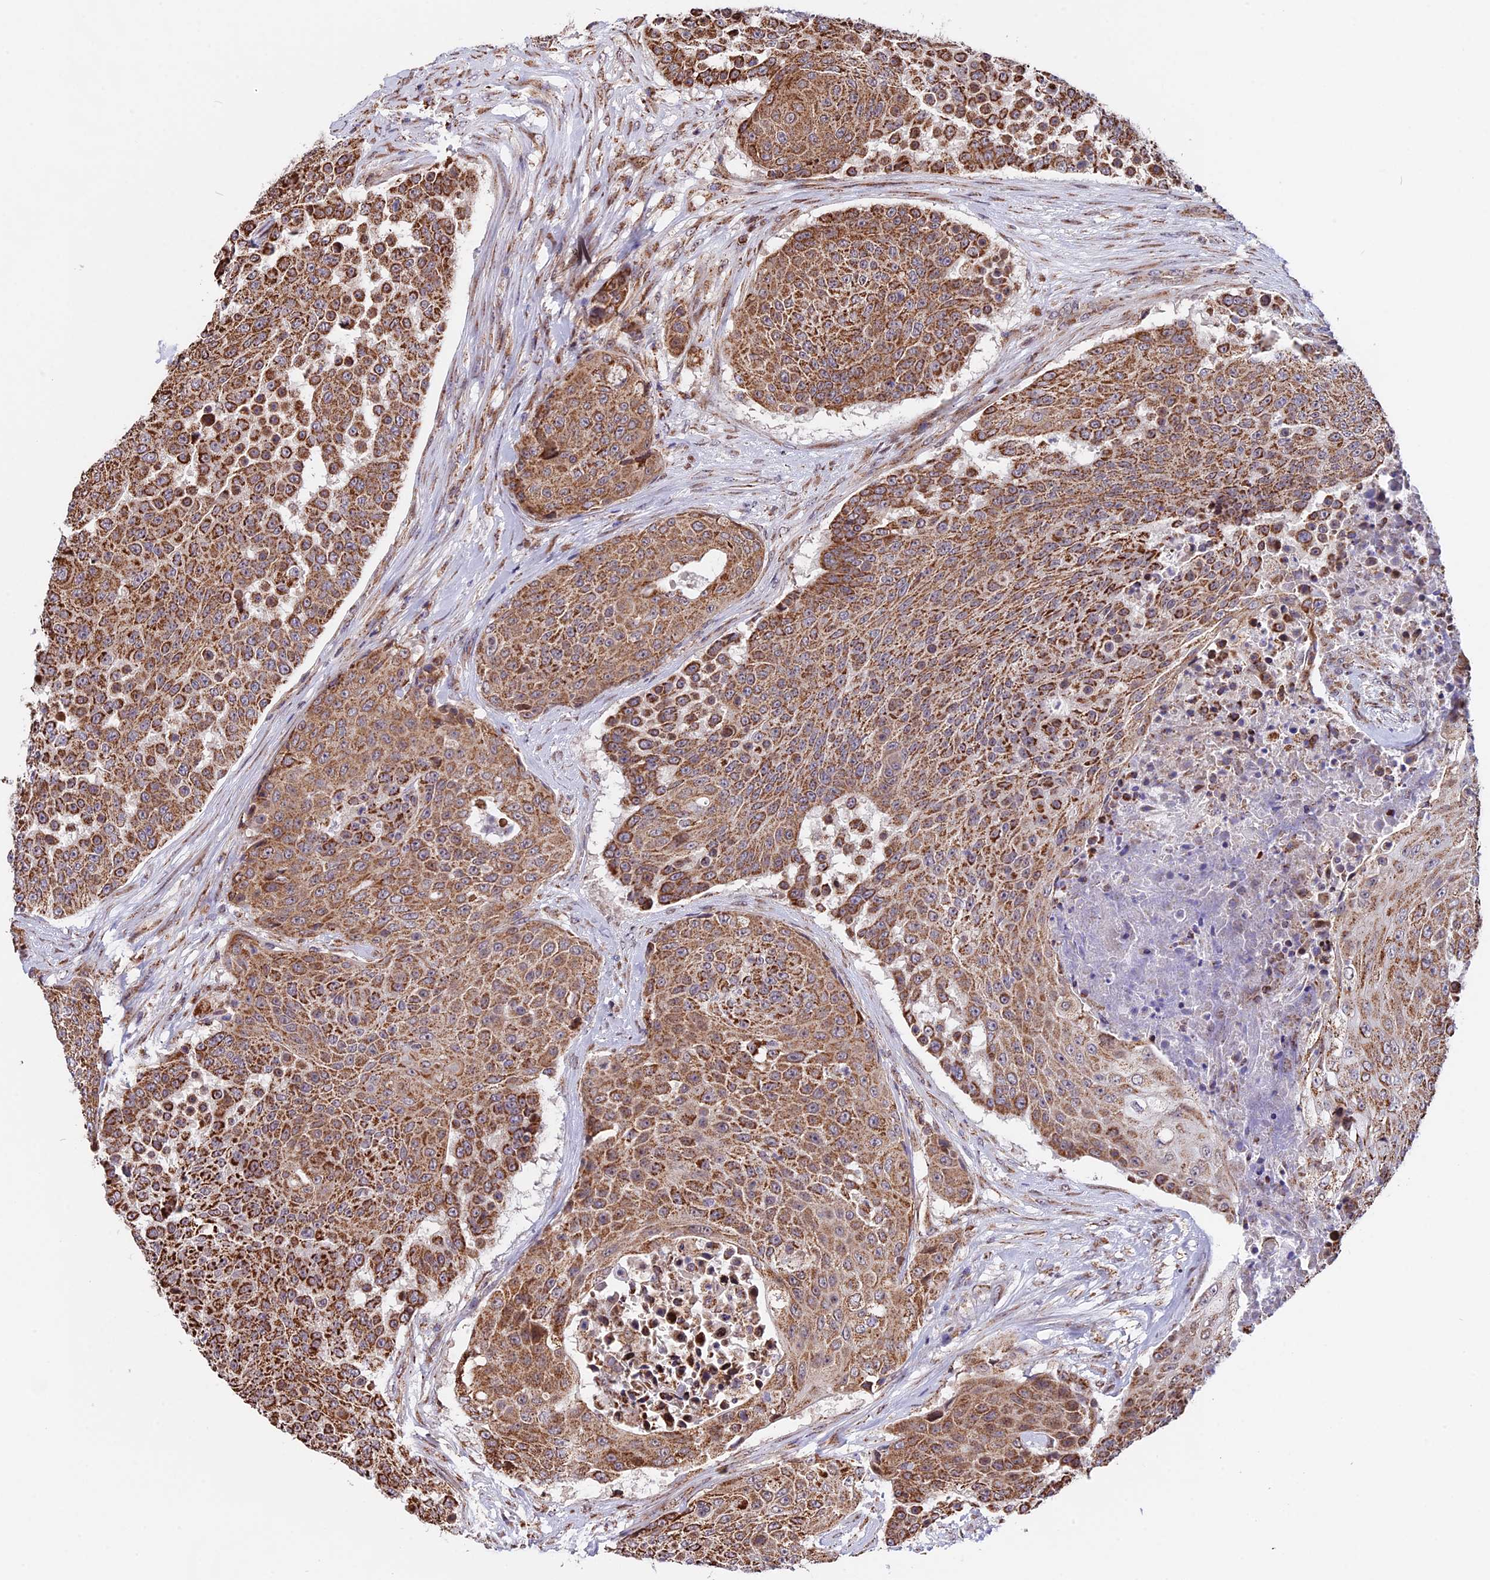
{"staining": {"intensity": "strong", "quantity": ">75%", "location": "cytoplasmic/membranous"}, "tissue": "urothelial cancer", "cell_type": "Tumor cells", "image_type": "cancer", "snomed": [{"axis": "morphology", "description": "Urothelial carcinoma, High grade"}, {"axis": "topography", "description": "Urinary bladder"}], "caption": "Human urothelial cancer stained for a protein (brown) displays strong cytoplasmic/membranous positive staining in about >75% of tumor cells.", "gene": "FAM174C", "patient": {"sex": "female", "age": 63}}